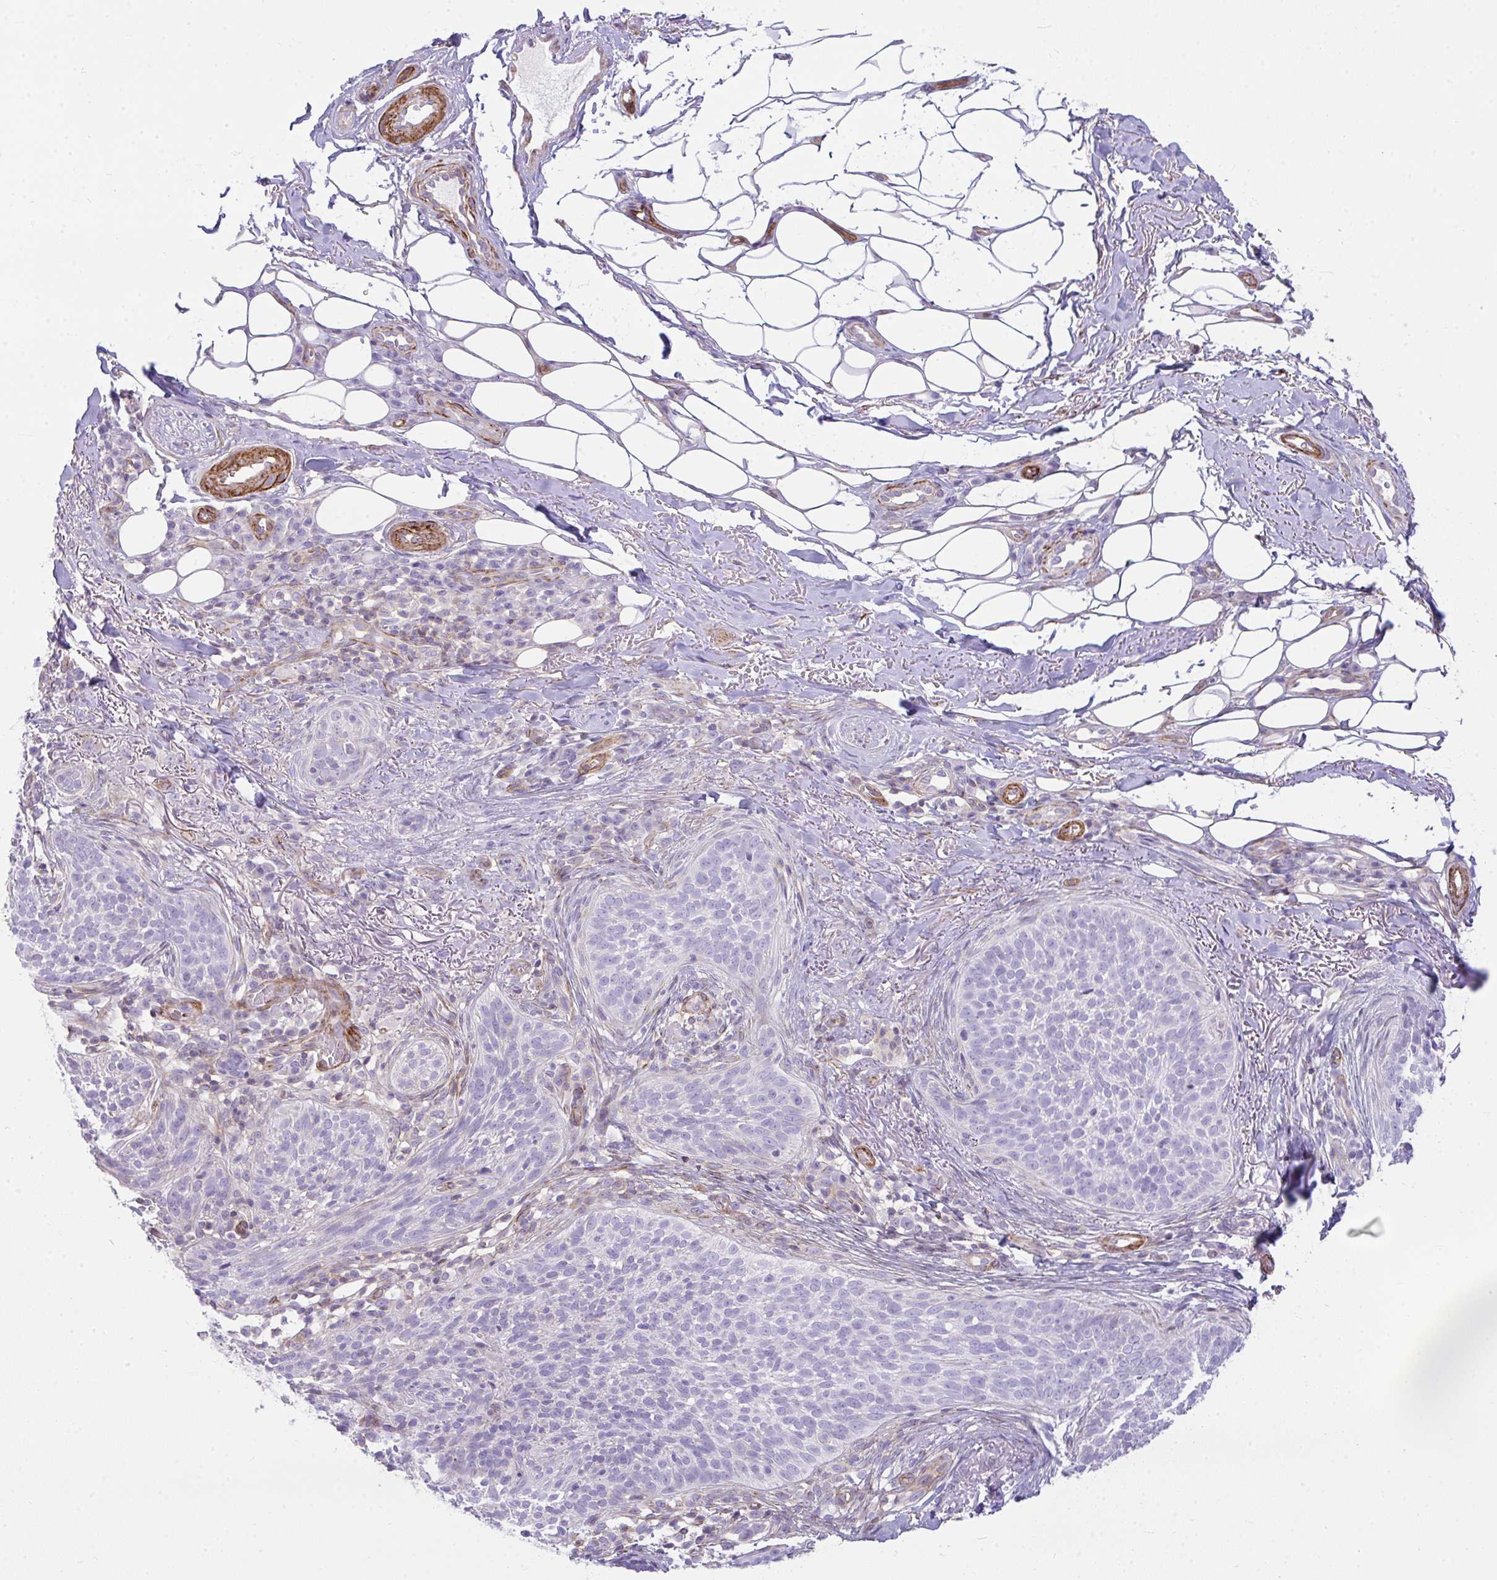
{"staining": {"intensity": "negative", "quantity": "none", "location": "none"}, "tissue": "skin cancer", "cell_type": "Tumor cells", "image_type": "cancer", "snomed": [{"axis": "morphology", "description": "Basal cell carcinoma"}, {"axis": "topography", "description": "Skin"}, {"axis": "topography", "description": "Skin of head"}], "caption": "A histopathology image of human basal cell carcinoma (skin) is negative for staining in tumor cells.", "gene": "CDRT15", "patient": {"sex": "male", "age": 62}}